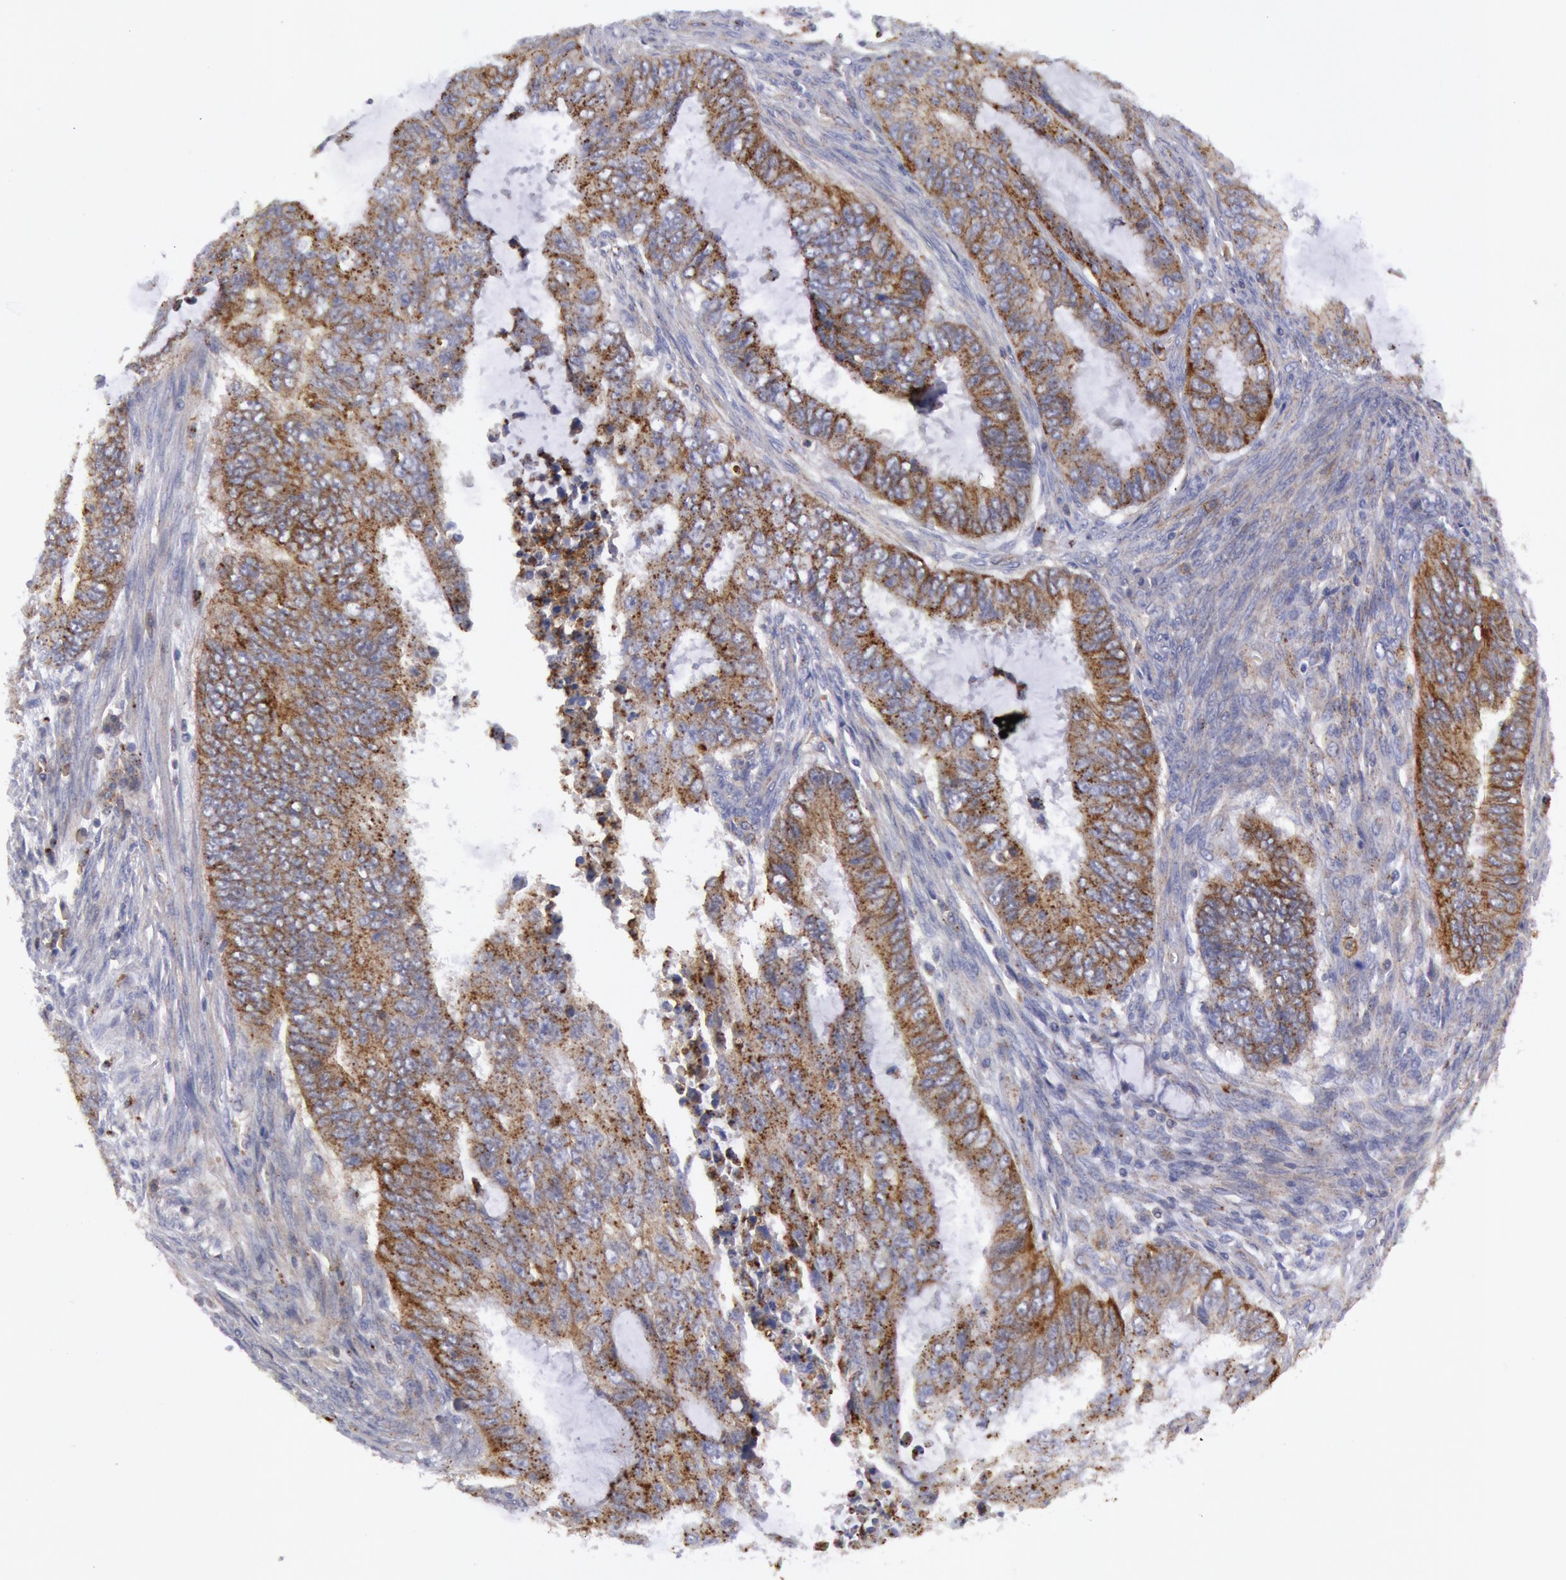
{"staining": {"intensity": "weak", "quantity": ">75%", "location": "cytoplasmic/membranous"}, "tissue": "endometrial cancer", "cell_type": "Tumor cells", "image_type": "cancer", "snomed": [{"axis": "morphology", "description": "Adenocarcinoma, NOS"}, {"axis": "topography", "description": "Endometrium"}], "caption": "Weak cytoplasmic/membranous staining for a protein is identified in approximately >75% of tumor cells of endometrial adenocarcinoma using immunohistochemistry.", "gene": "FLOT1", "patient": {"sex": "female", "age": 75}}